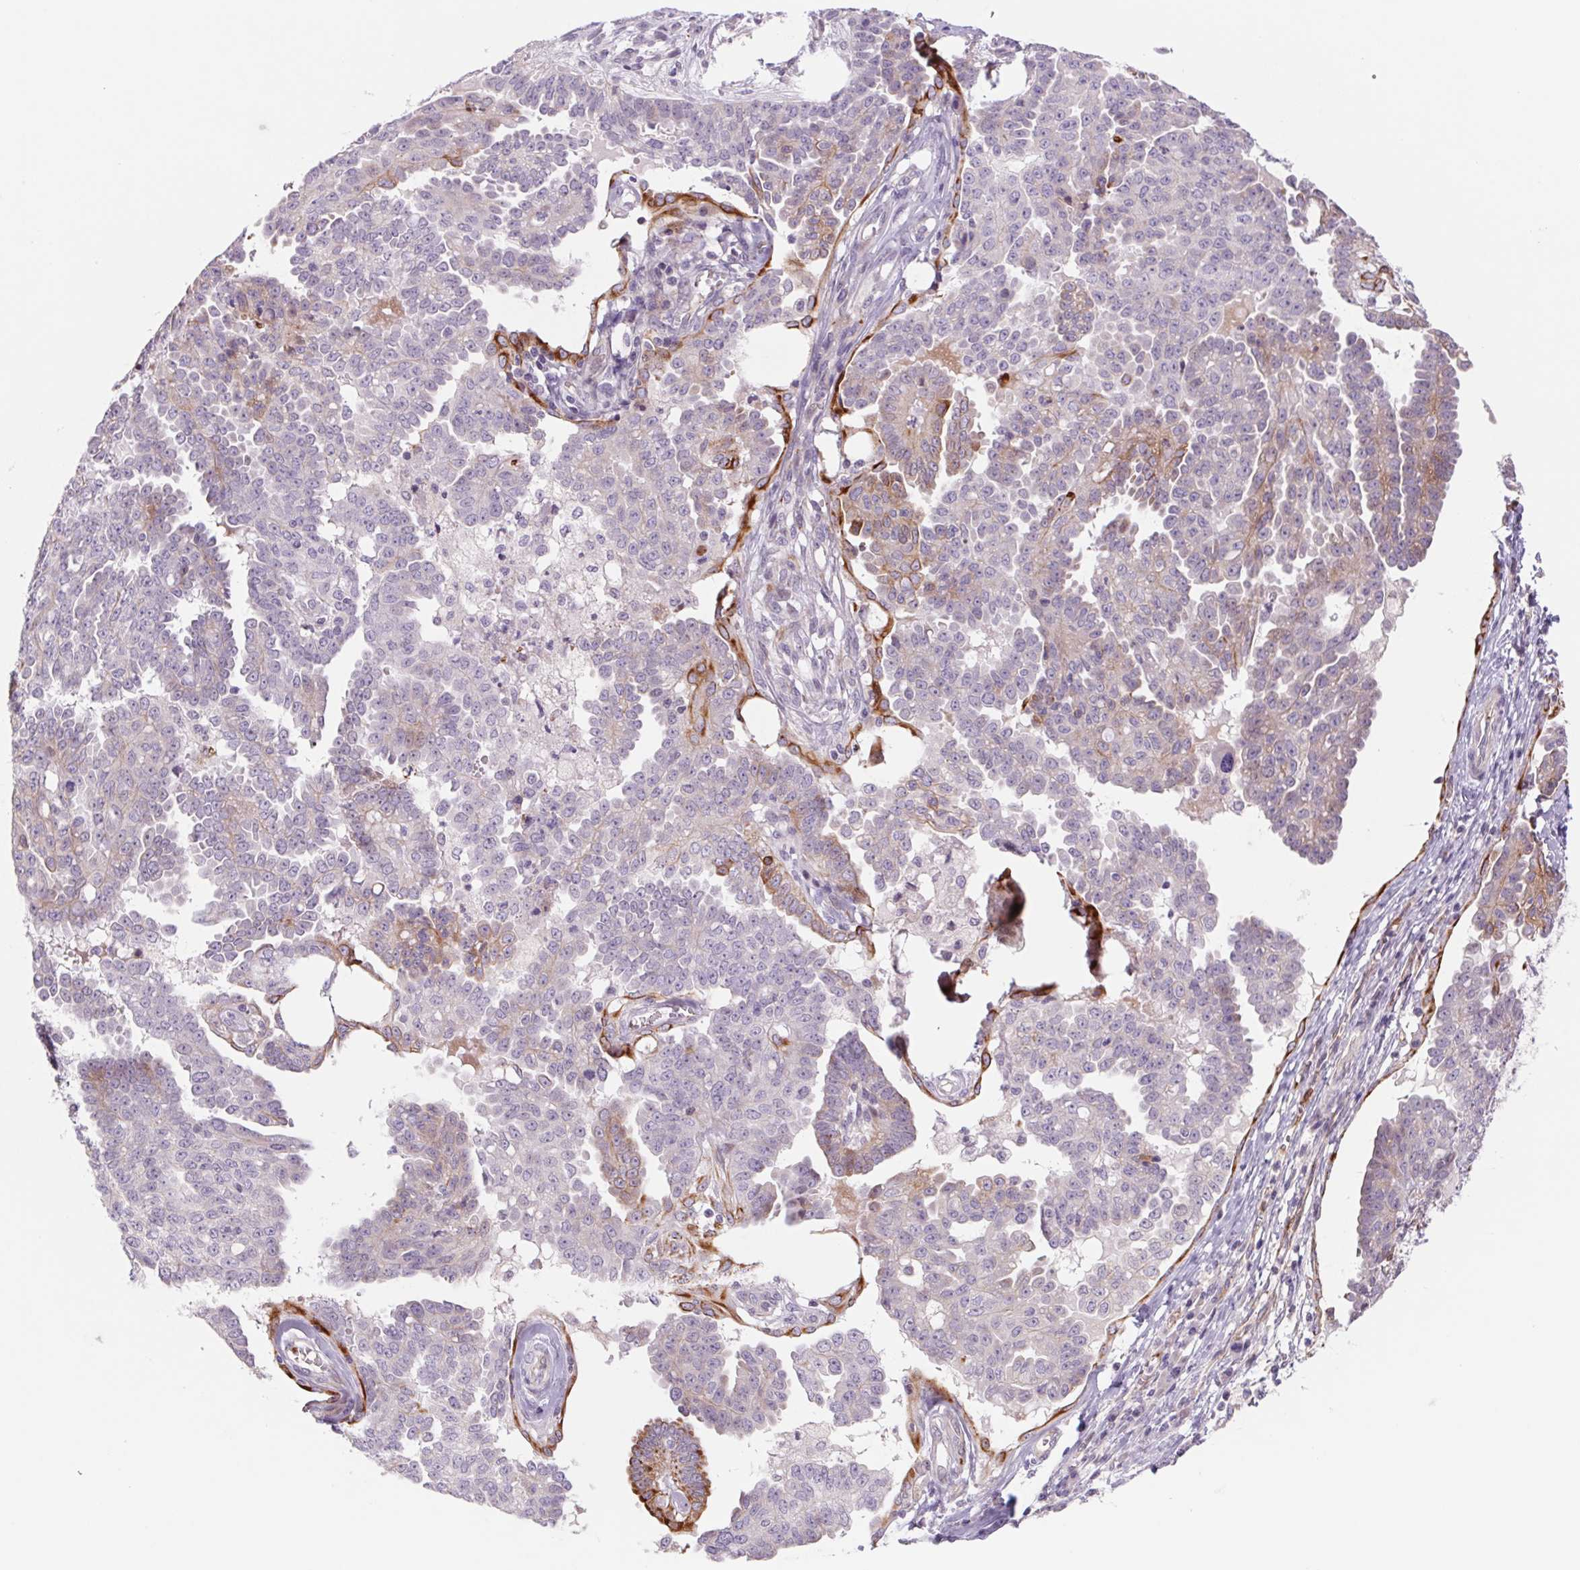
{"staining": {"intensity": "moderate", "quantity": "<25%", "location": "cytoplasmic/membranous"}, "tissue": "ovarian cancer", "cell_type": "Tumor cells", "image_type": "cancer", "snomed": [{"axis": "morphology", "description": "Cystadenocarcinoma, serous, NOS"}, {"axis": "topography", "description": "Ovary"}], "caption": "Ovarian cancer stained with a protein marker exhibits moderate staining in tumor cells.", "gene": "MS4A13", "patient": {"sex": "female", "age": 71}}